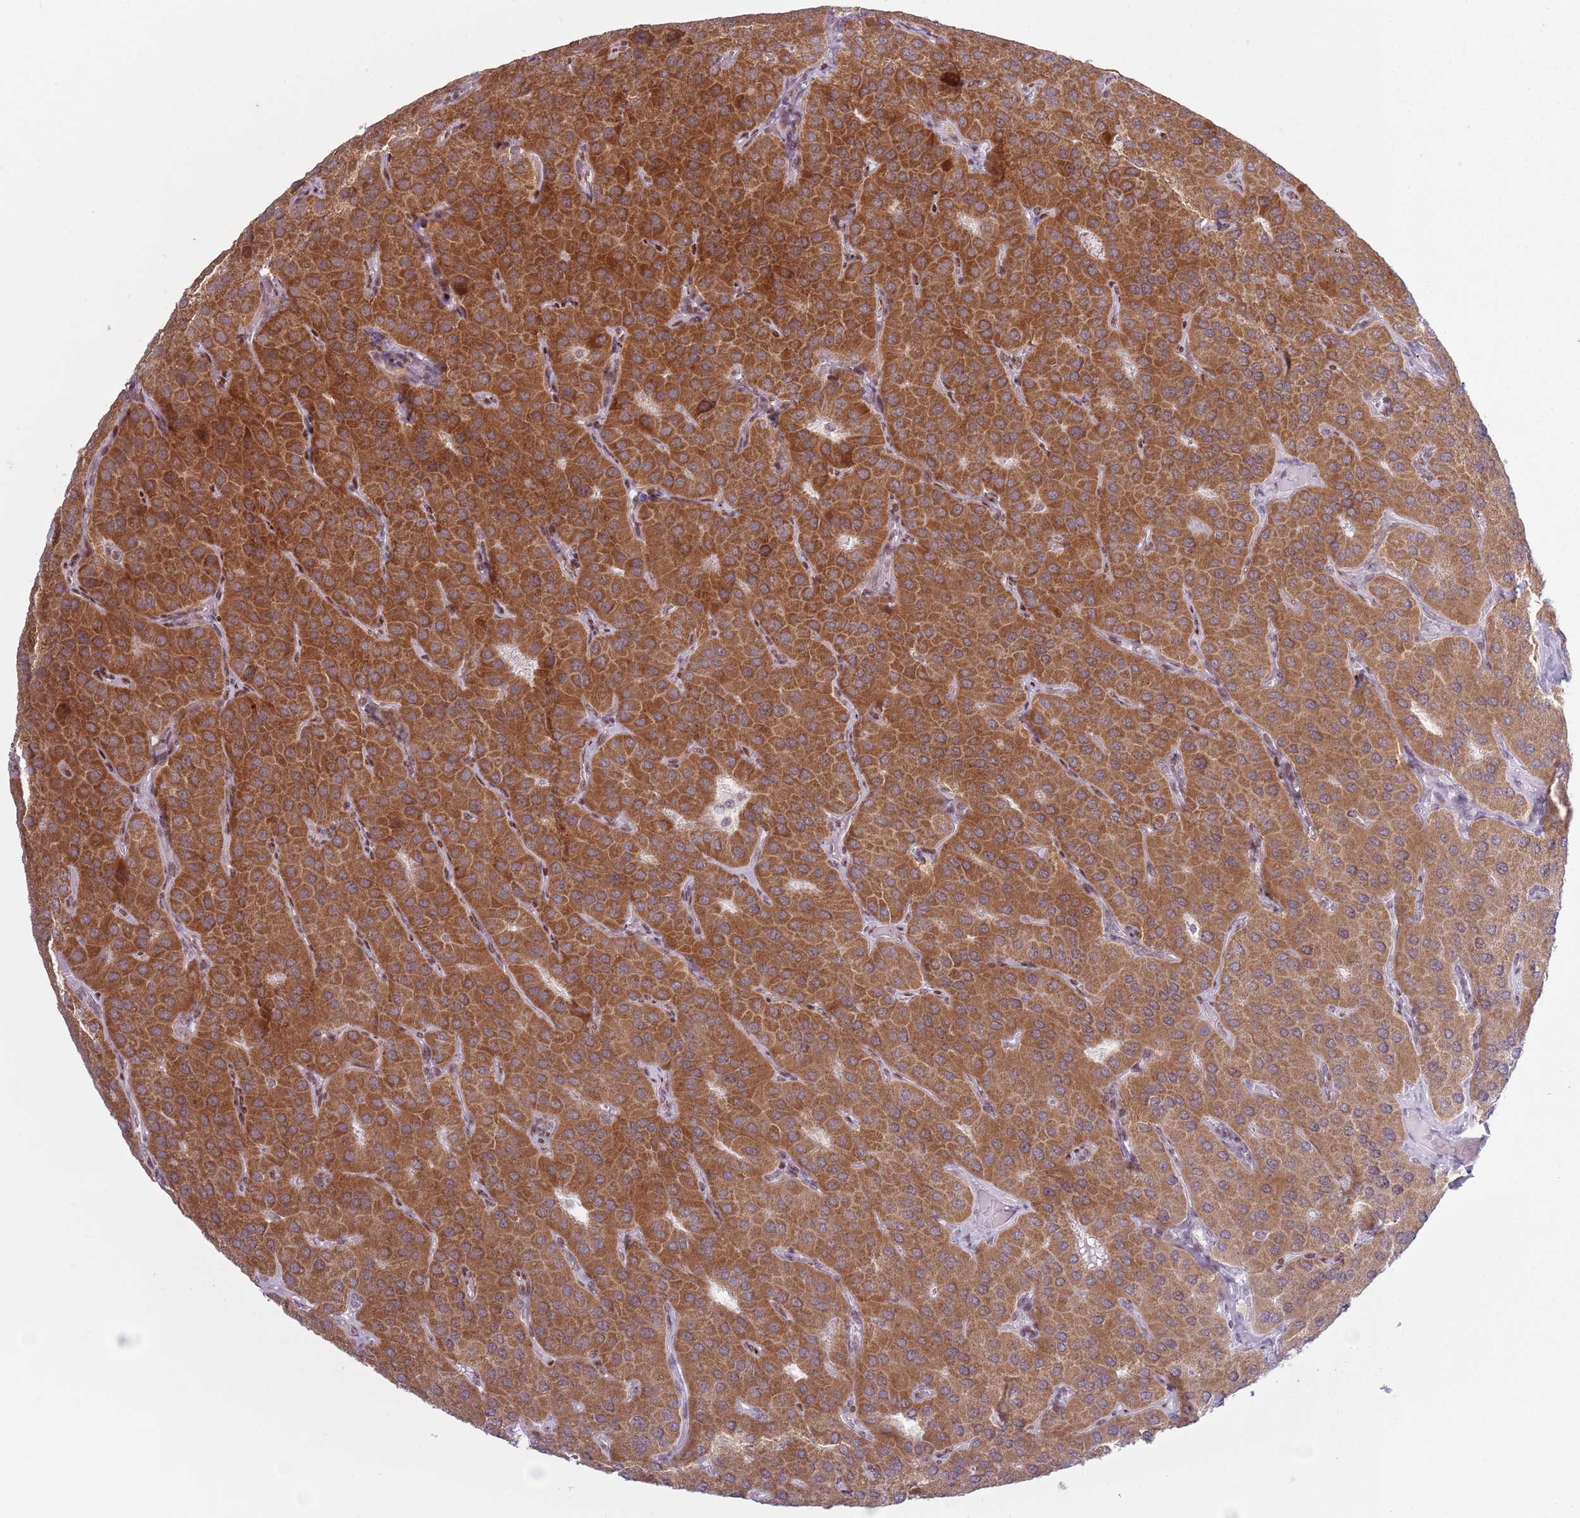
{"staining": {"intensity": "strong", "quantity": ">75%", "location": "cytoplasmic/membranous"}, "tissue": "parathyroid gland", "cell_type": "Glandular cells", "image_type": "normal", "snomed": [{"axis": "morphology", "description": "Normal tissue, NOS"}, {"axis": "morphology", "description": "Adenoma, NOS"}, {"axis": "topography", "description": "Parathyroid gland"}], "caption": "Immunohistochemical staining of normal parathyroid gland demonstrates high levels of strong cytoplasmic/membranous staining in approximately >75% of glandular cells. The protein is shown in brown color, while the nuclei are stained blue.", "gene": "MRPL34", "patient": {"sex": "female", "age": 86}}